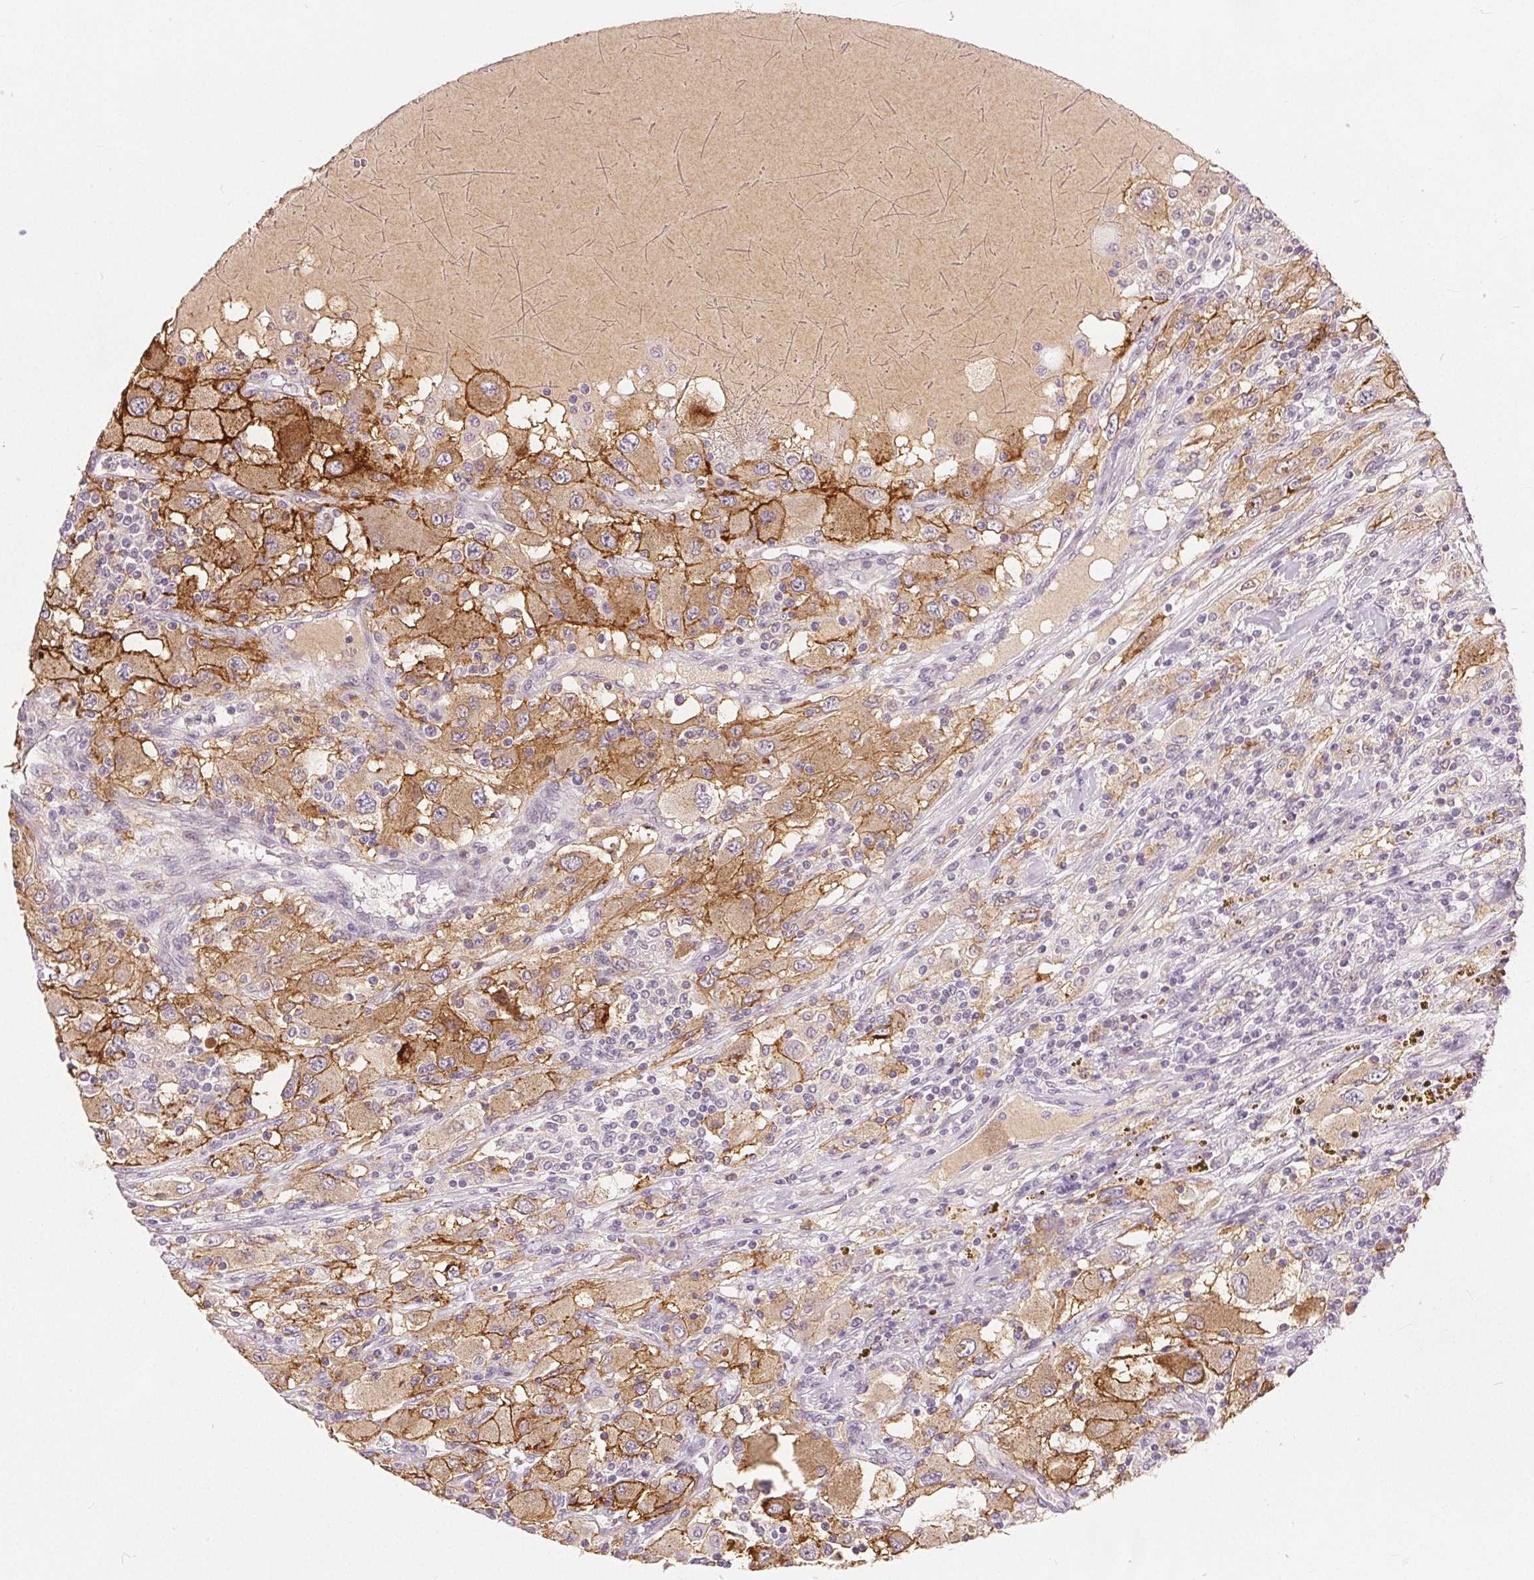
{"staining": {"intensity": "moderate", "quantity": ">75%", "location": "cytoplasmic/membranous"}, "tissue": "renal cancer", "cell_type": "Tumor cells", "image_type": "cancer", "snomed": [{"axis": "morphology", "description": "Adenocarcinoma, NOS"}, {"axis": "topography", "description": "Kidney"}], "caption": "An image of renal cancer stained for a protein demonstrates moderate cytoplasmic/membranous brown staining in tumor cells.", "gene": "CA12", "patient": {"sex": "female", "age": 67}}